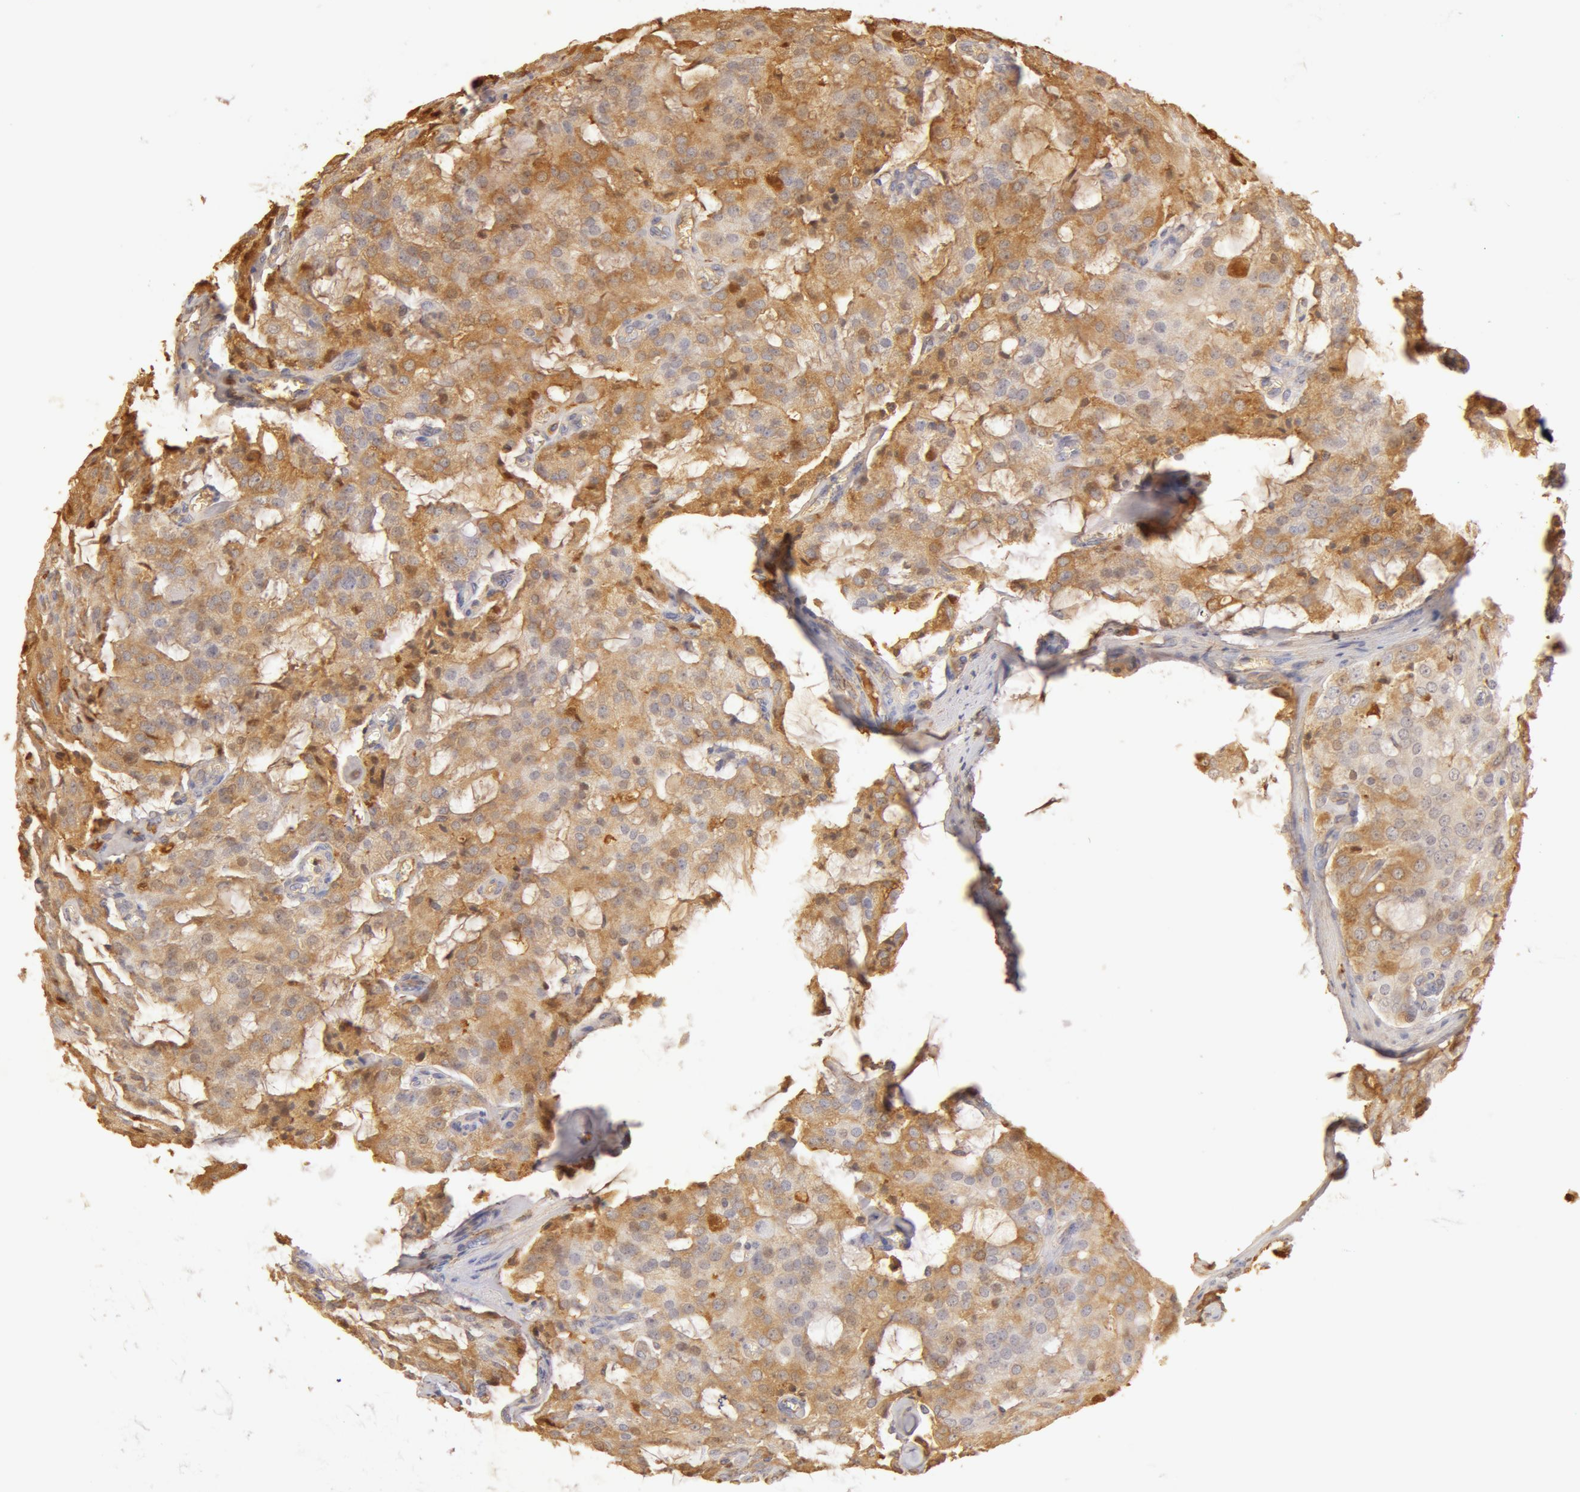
{"staining": {"intensity": "moderate", "quantity": ">75%", "location": "cytoplasmic/membranous"}, "tissue": "prostate cancer", "cell_type": "Tumor cells", "image_type": "cancer", "snomed": [{"axis": "morphology", "description": "Adenocarcinoma, Medium grade"}, {"axis": "topography", "description": "Prostate"}], "caption": "Human medium-grade adenocarcinoma (prostate) stained with a brown dye shows moderate cytoplasmic/membranous positive expression in approximately >75% of tumor cells.", "gene": "TF", "patient": {"sex": "male", "age": 60}}